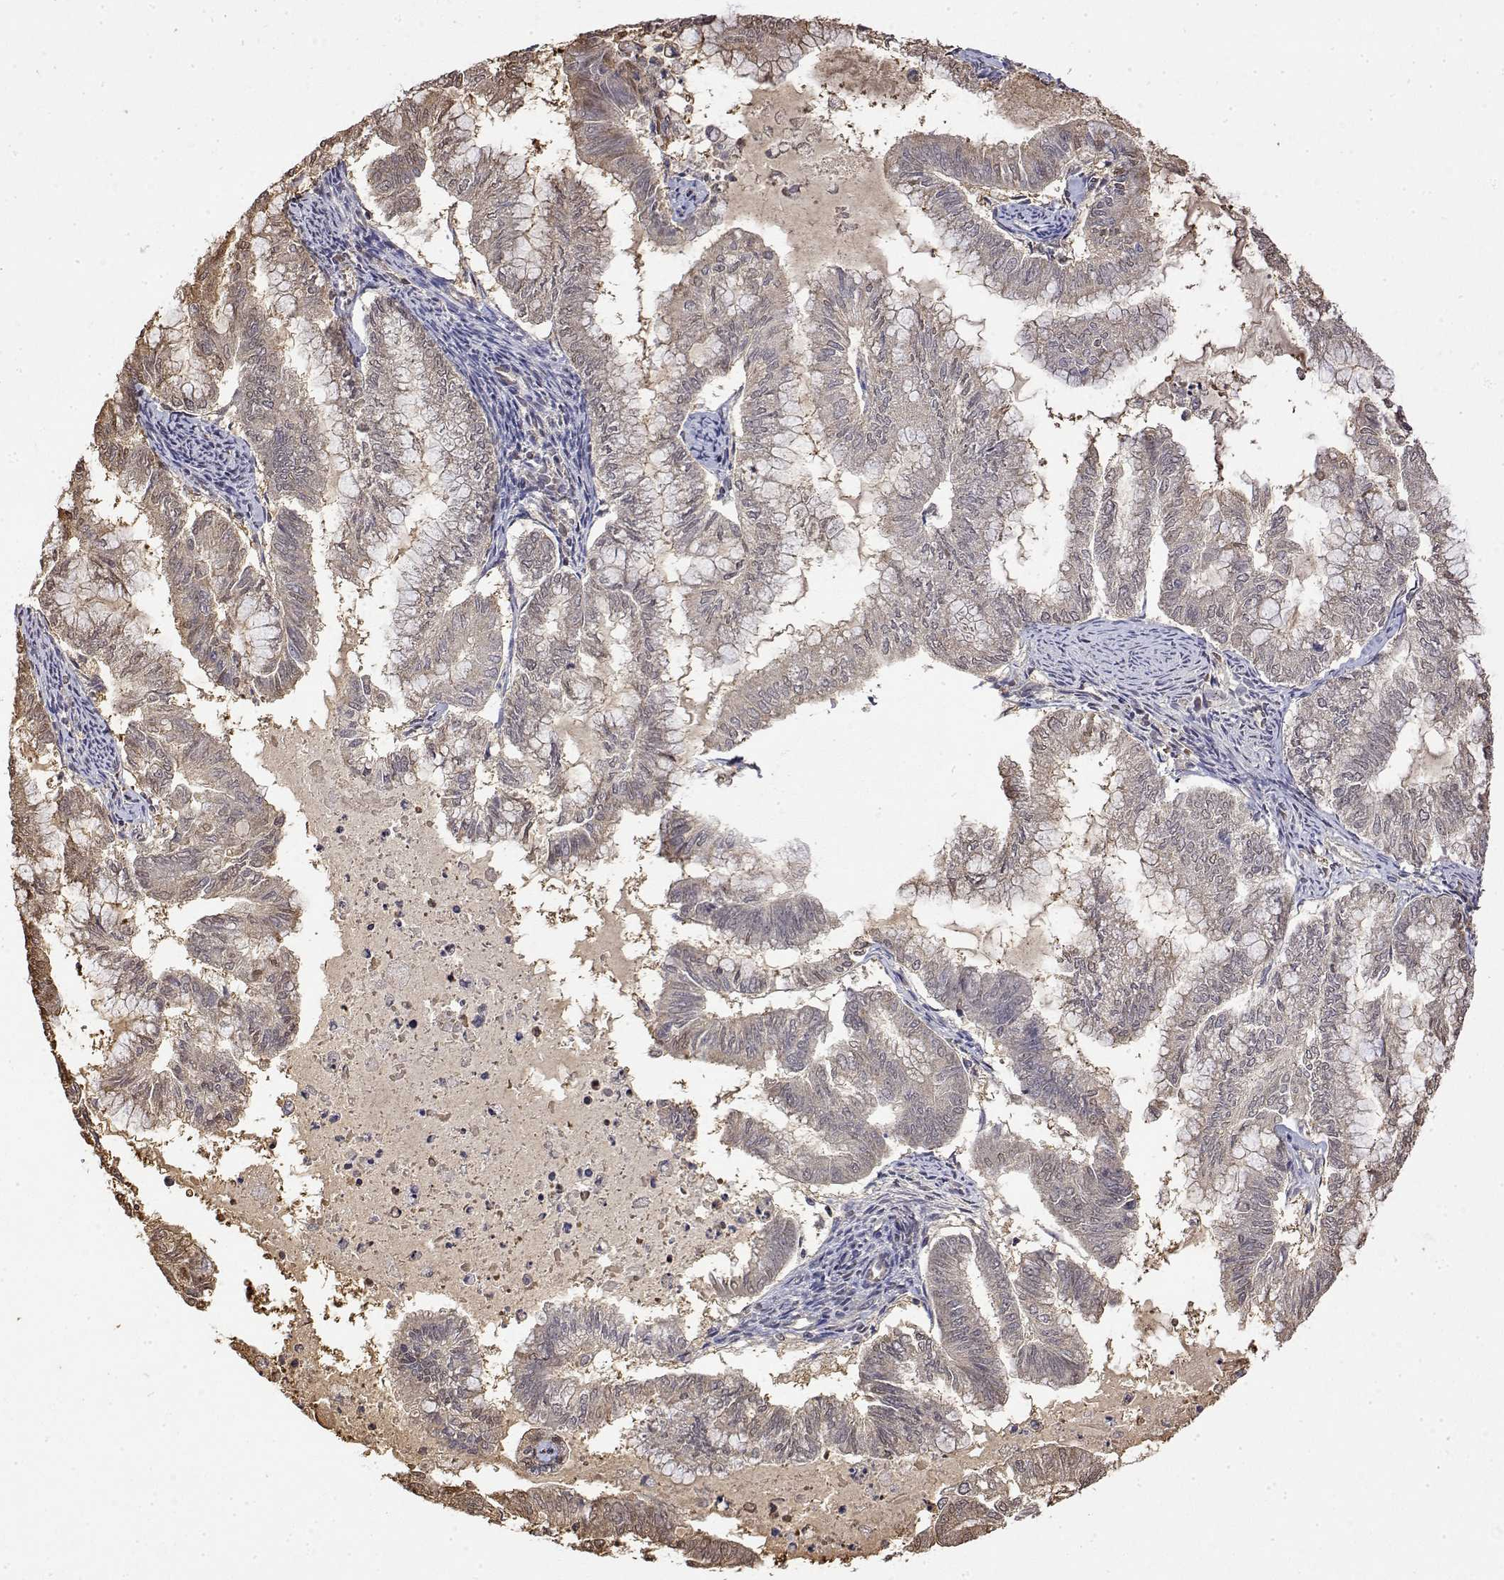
{"staining": {"intensity": "weak", "quantity": "25%-75%", "location": "nuclear"}, "tissue": "endometrial cancer", "cell_type": "Tumor cells", "image_type": "cancer", "snomed": [{"axis": "morphology", "description": "Adenocarcinoma, NOS"}, {"axis": "topography", "description": "Endometrium"}], "caption": "Tumor cells display weak nuclear staining in approximately 25%-75% of cells in endometrial adenocarcinoma. The protein of interest is shown in brown color, while the nuclei are stained blue.", "gene": "TPI1", "patient": {"sex": "female", "age": 79}}